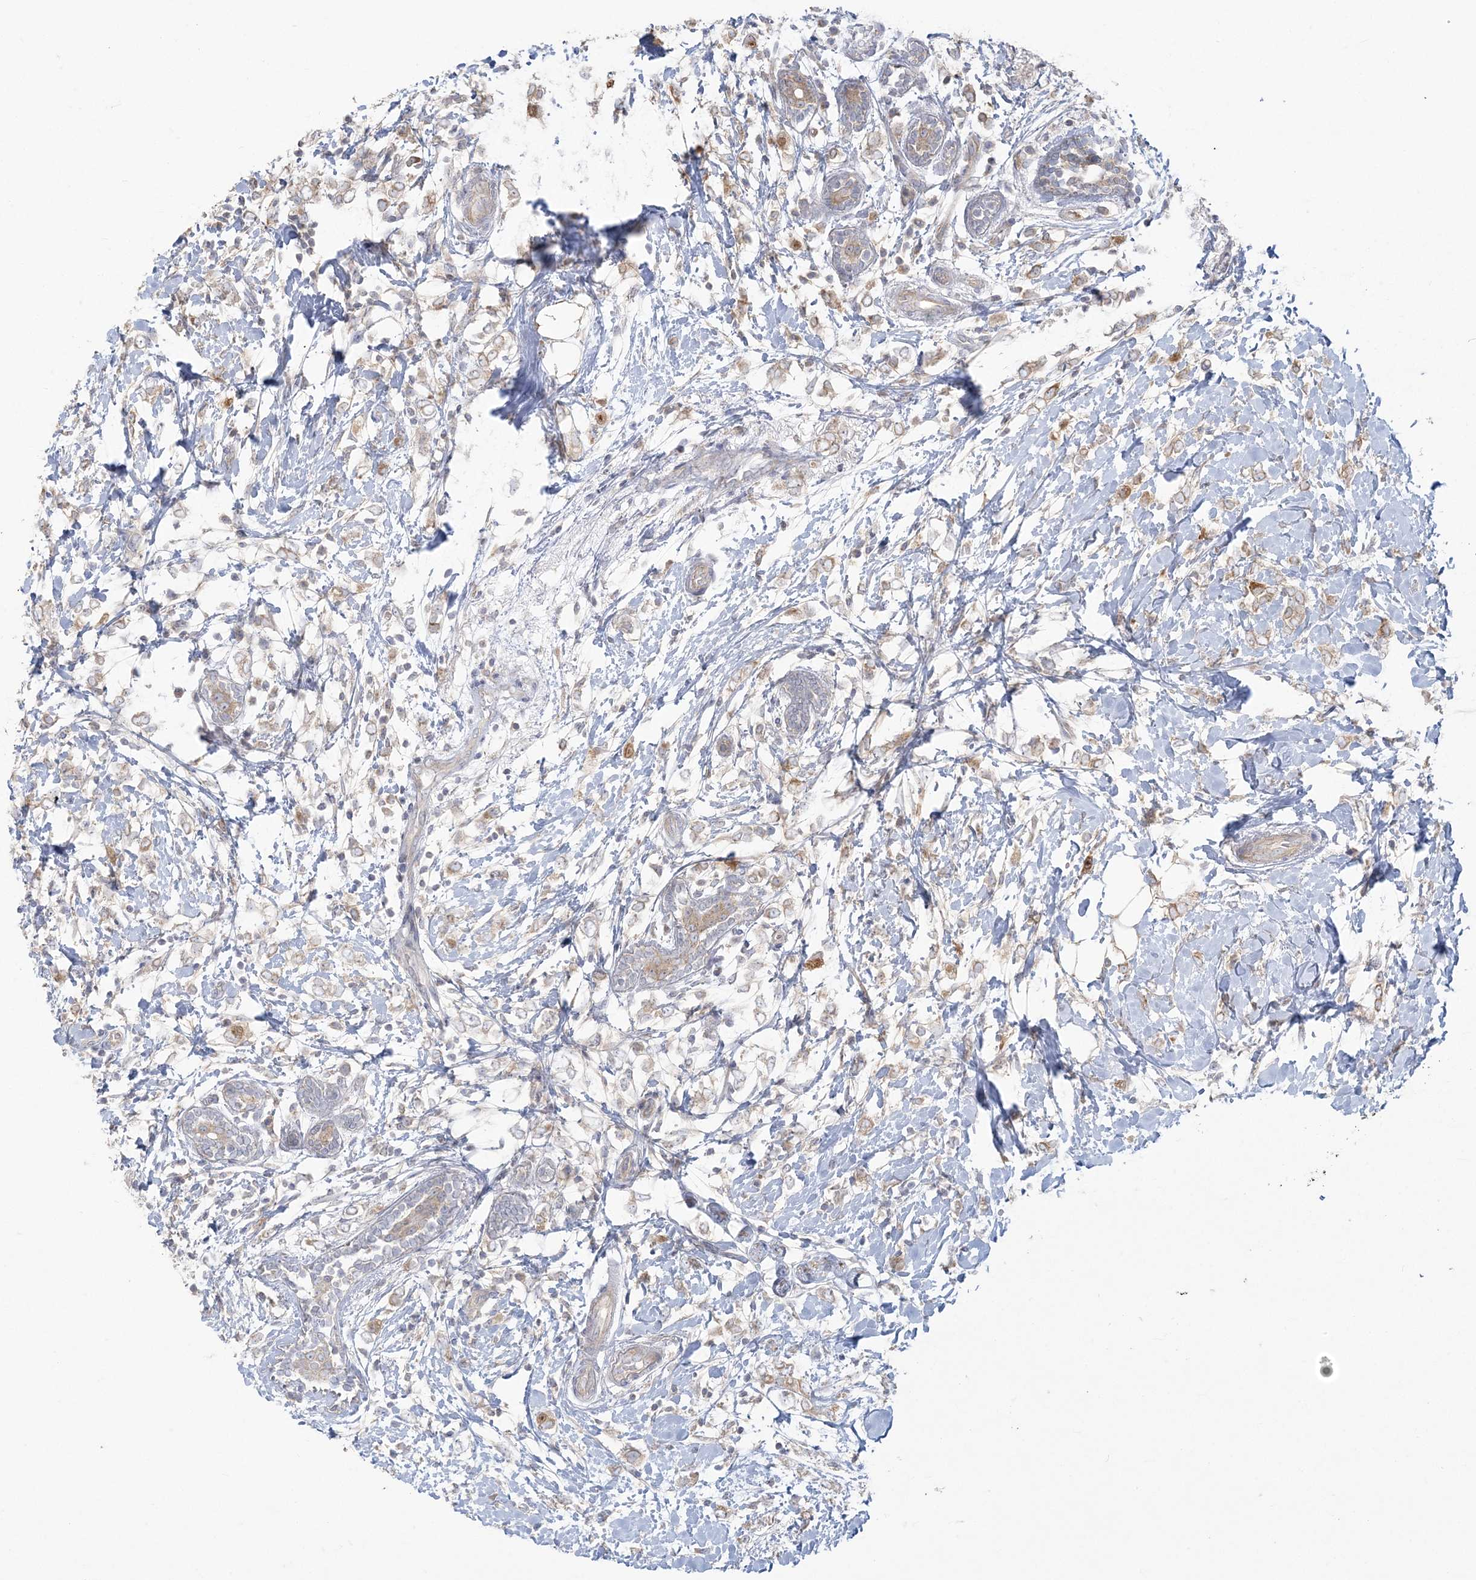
{"staining": {"intensity": "weak", "quantity": ">75%", "location": "cytoplasmic/membranous"}, "tissue": "breast cancer", "cell_type": "Tumor cells", "image_type": "cancer", "snomed": [{"axis": "morphology", "description": "Normal tissue, NOS"}, {"axis": "morphology", "description": "Lobular carcinoma"}, {"axis": "topography", "description": "Breast"}], "caption": "Weak cytoplasmic/membranous protein expression is present in about >75% of tumor cells in breast cancer. The staining was performed using DAB (3,3'-diaminobenzidine) to visualize the protein expression in brown, while the nuclei were stained in blue with hematoxylin (Magnification: 20x).", "gene": "ZC3H6", "patient": {"sex": "female", "age": 47}}